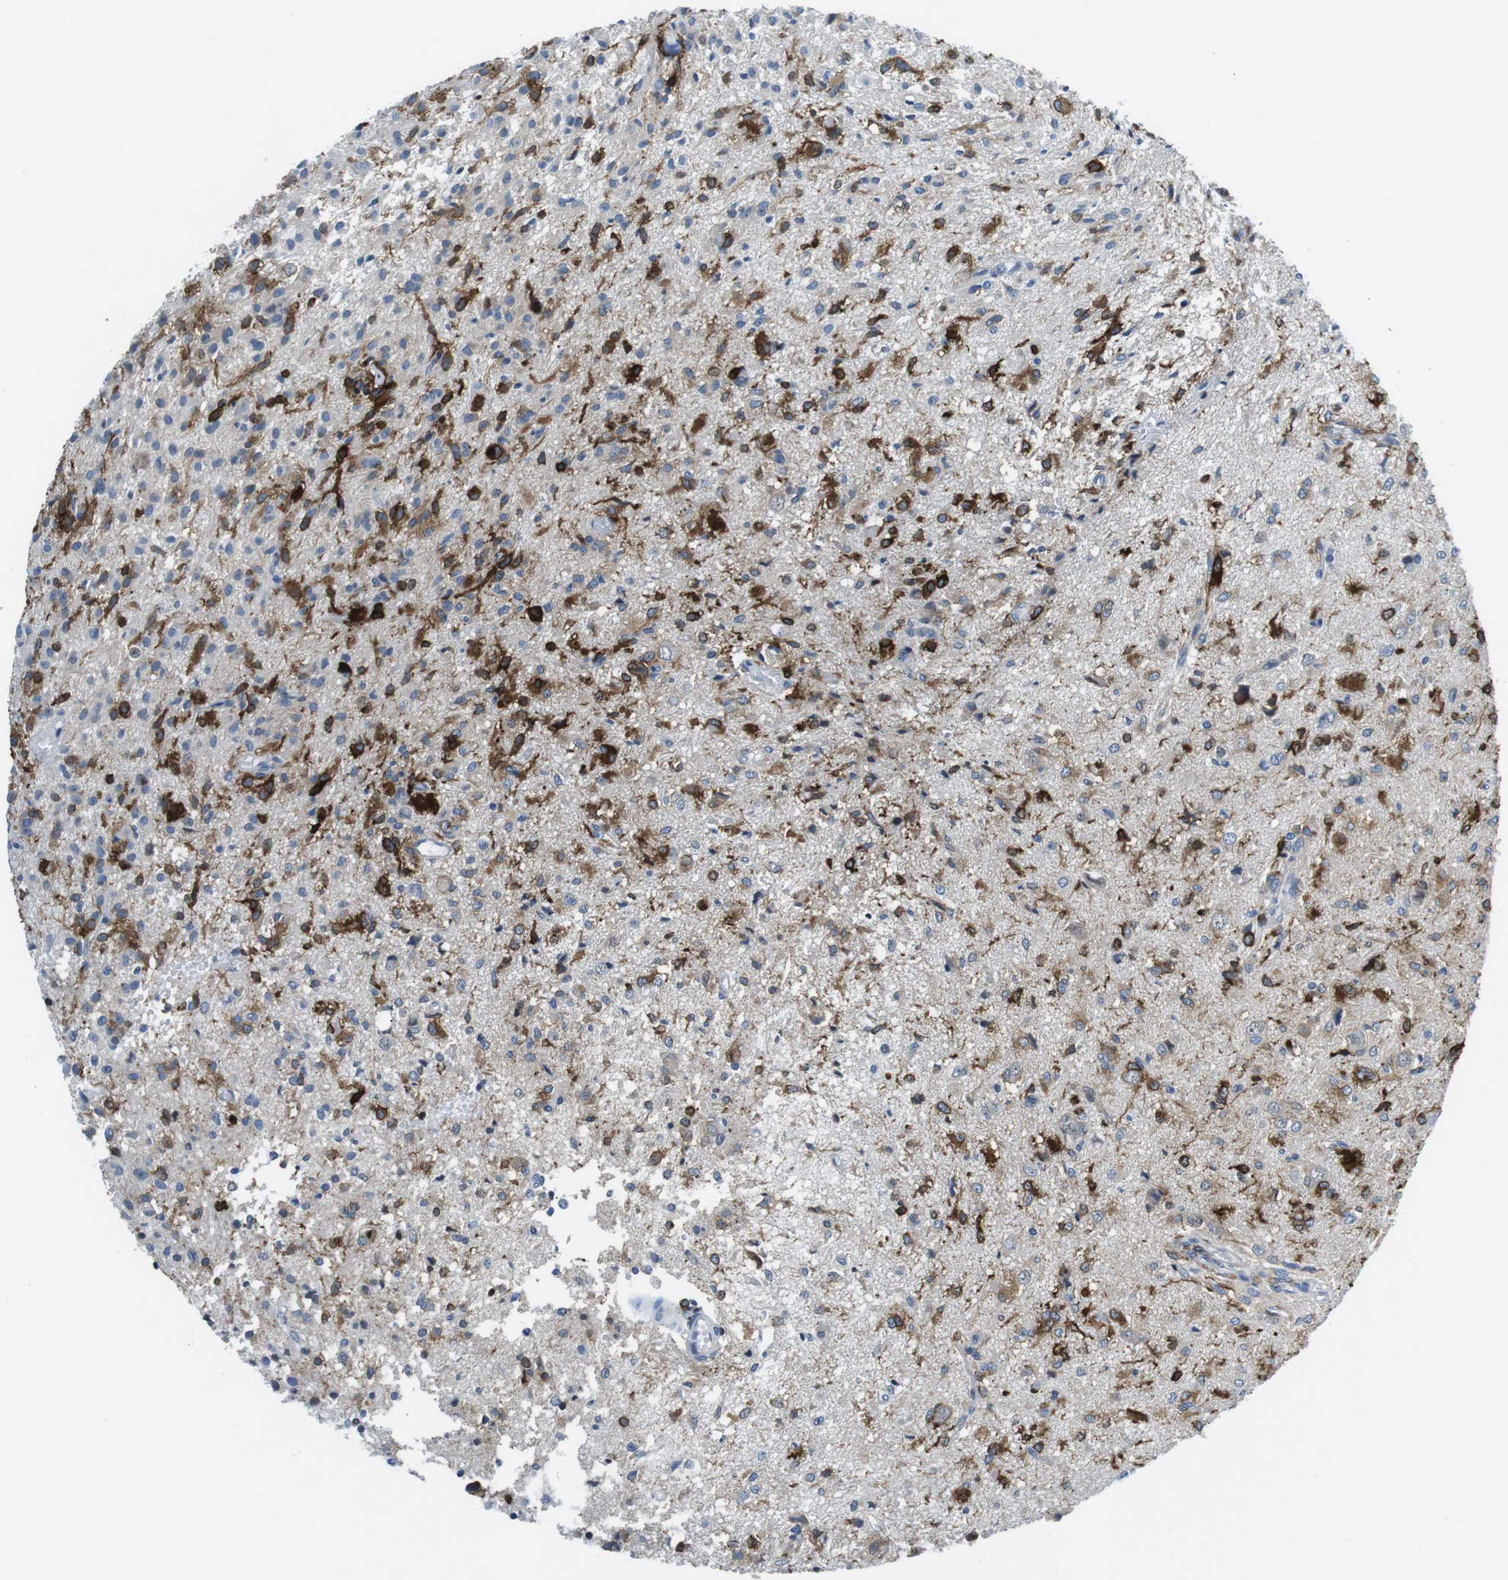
{"staining": {"intensity": "strong", "quantity": "25%-75%", "location": "cytoplasmic/membranous"}, "tissue": "glioma", "cell_type": "Tumor cells", "image_type": "cancer", "snomed": [{"axis": "morphology", "description": "Glioma, malignant, High grade"}, {"axis": "topography", "description": "Brain"}], "caption": "Immunohistochemistry micrograph of neoplastic tissue: human glioma stained using immunohistochemistry (IHC) exhibits high levels of strong protein expression localized specifically in the cytoplasmic/membranous of tumor cells, appearing as a cytoplasmic/membranous brown color.", "gene": "PHLDA1", "patient": {"sex": "female", "age": 59}}